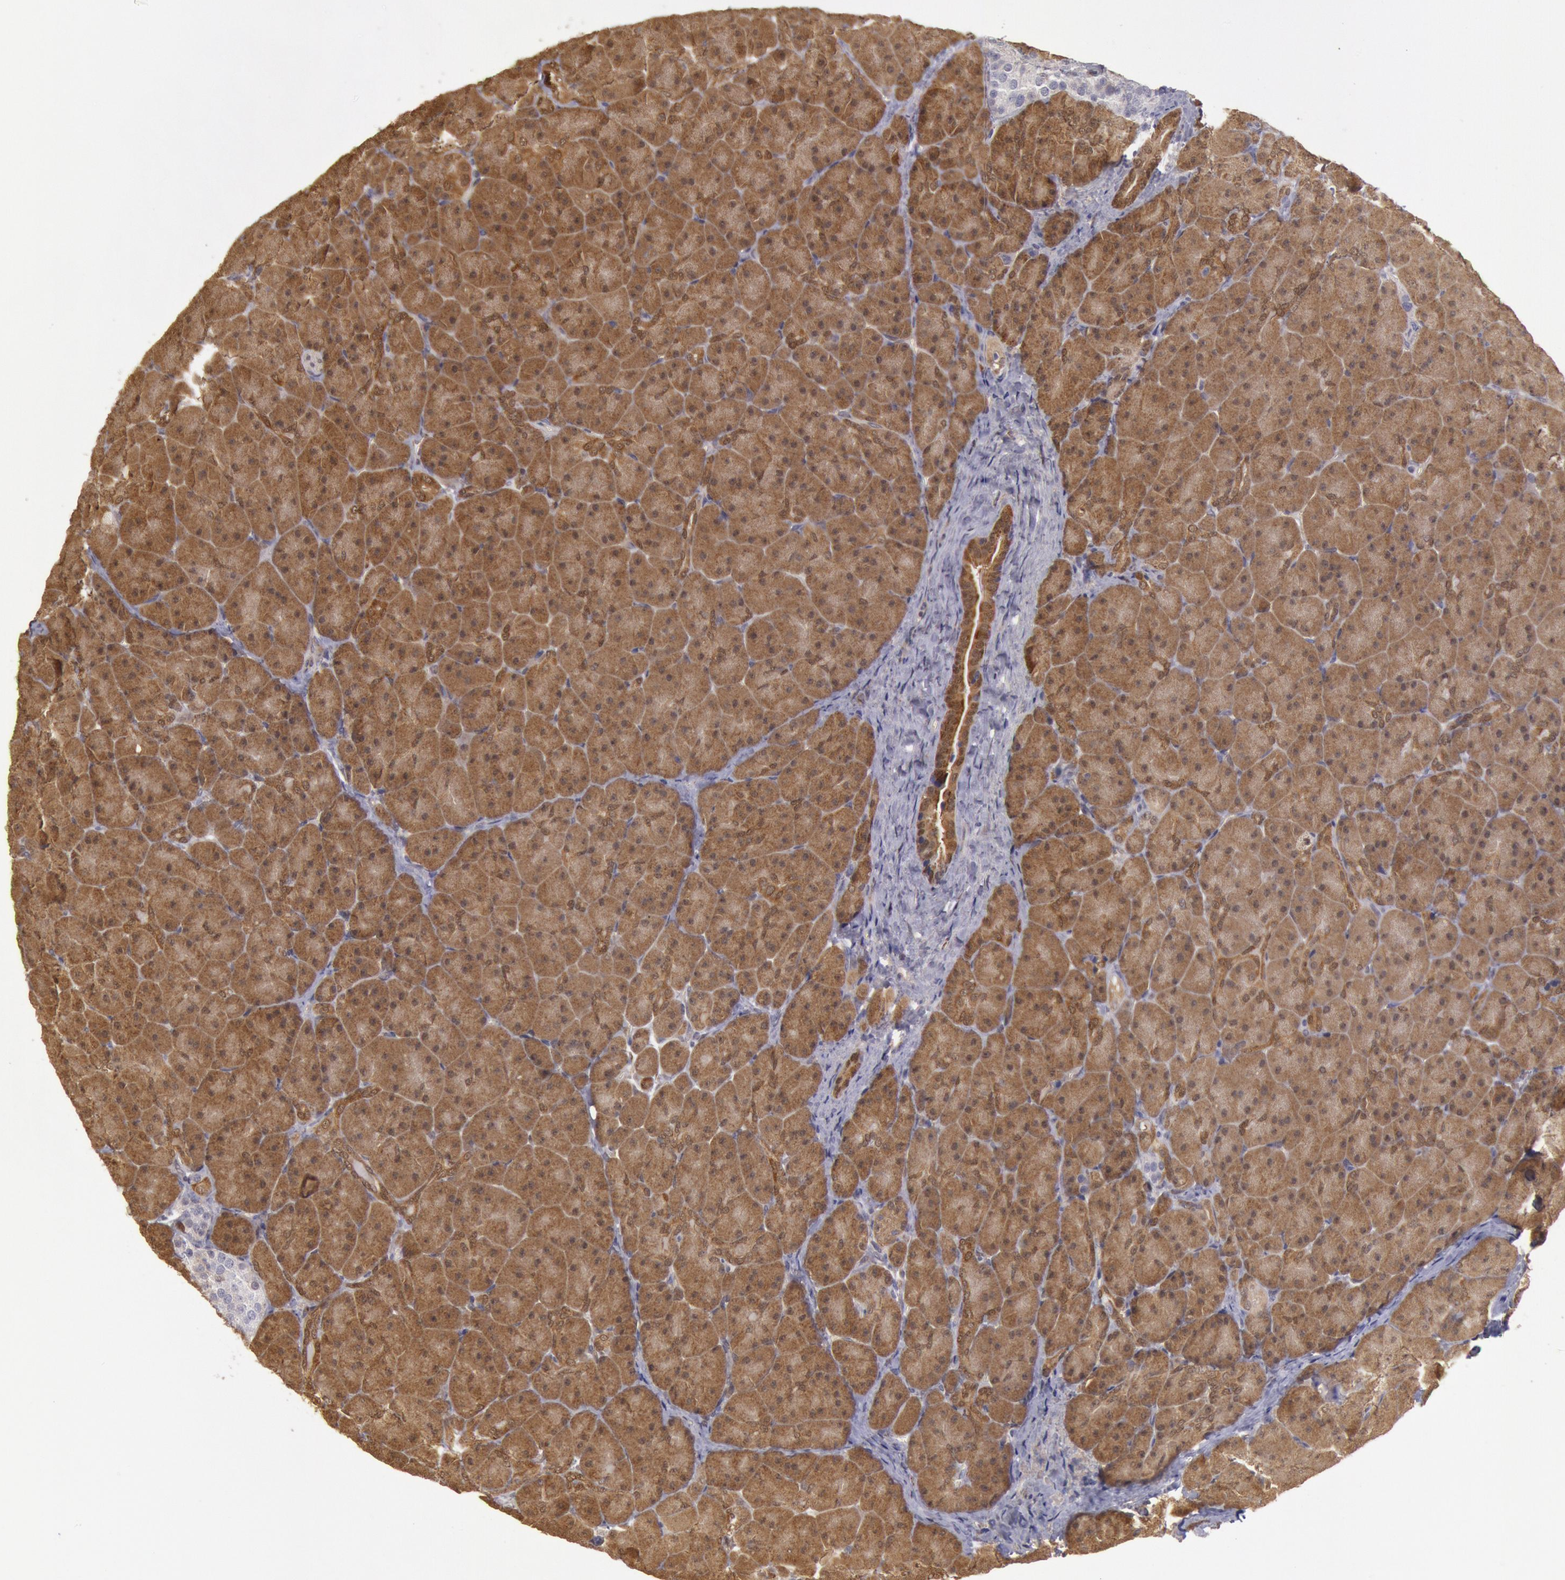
{"staining": {"intensity": "strong", "quantity": ">75%", "location": "cytoplasmic/membranous"}, "tissue": "pancreas", "cell_type": "Exocrine glandular cells", "image_type": "normal", "snomed": [{"axis": "morphology", "description": "Normal tissue, NOS"}, {"axis": "topography", "description": "Pancreas"}], "caption": "Immunohistochemistry (IHC) of benign pancreas shows high levels of strong cytoplasmic/membranous positivity in approximately >75% of exocrine glandular cells. The protein of interest is stained brown, and the nuclei are stained in blue (DAB (3,3'-diaminobenzidine) IHC with brightfield microscopy, high magnification).", "gene": "MPST", "patient": {"sex": "male", "age": 66}}